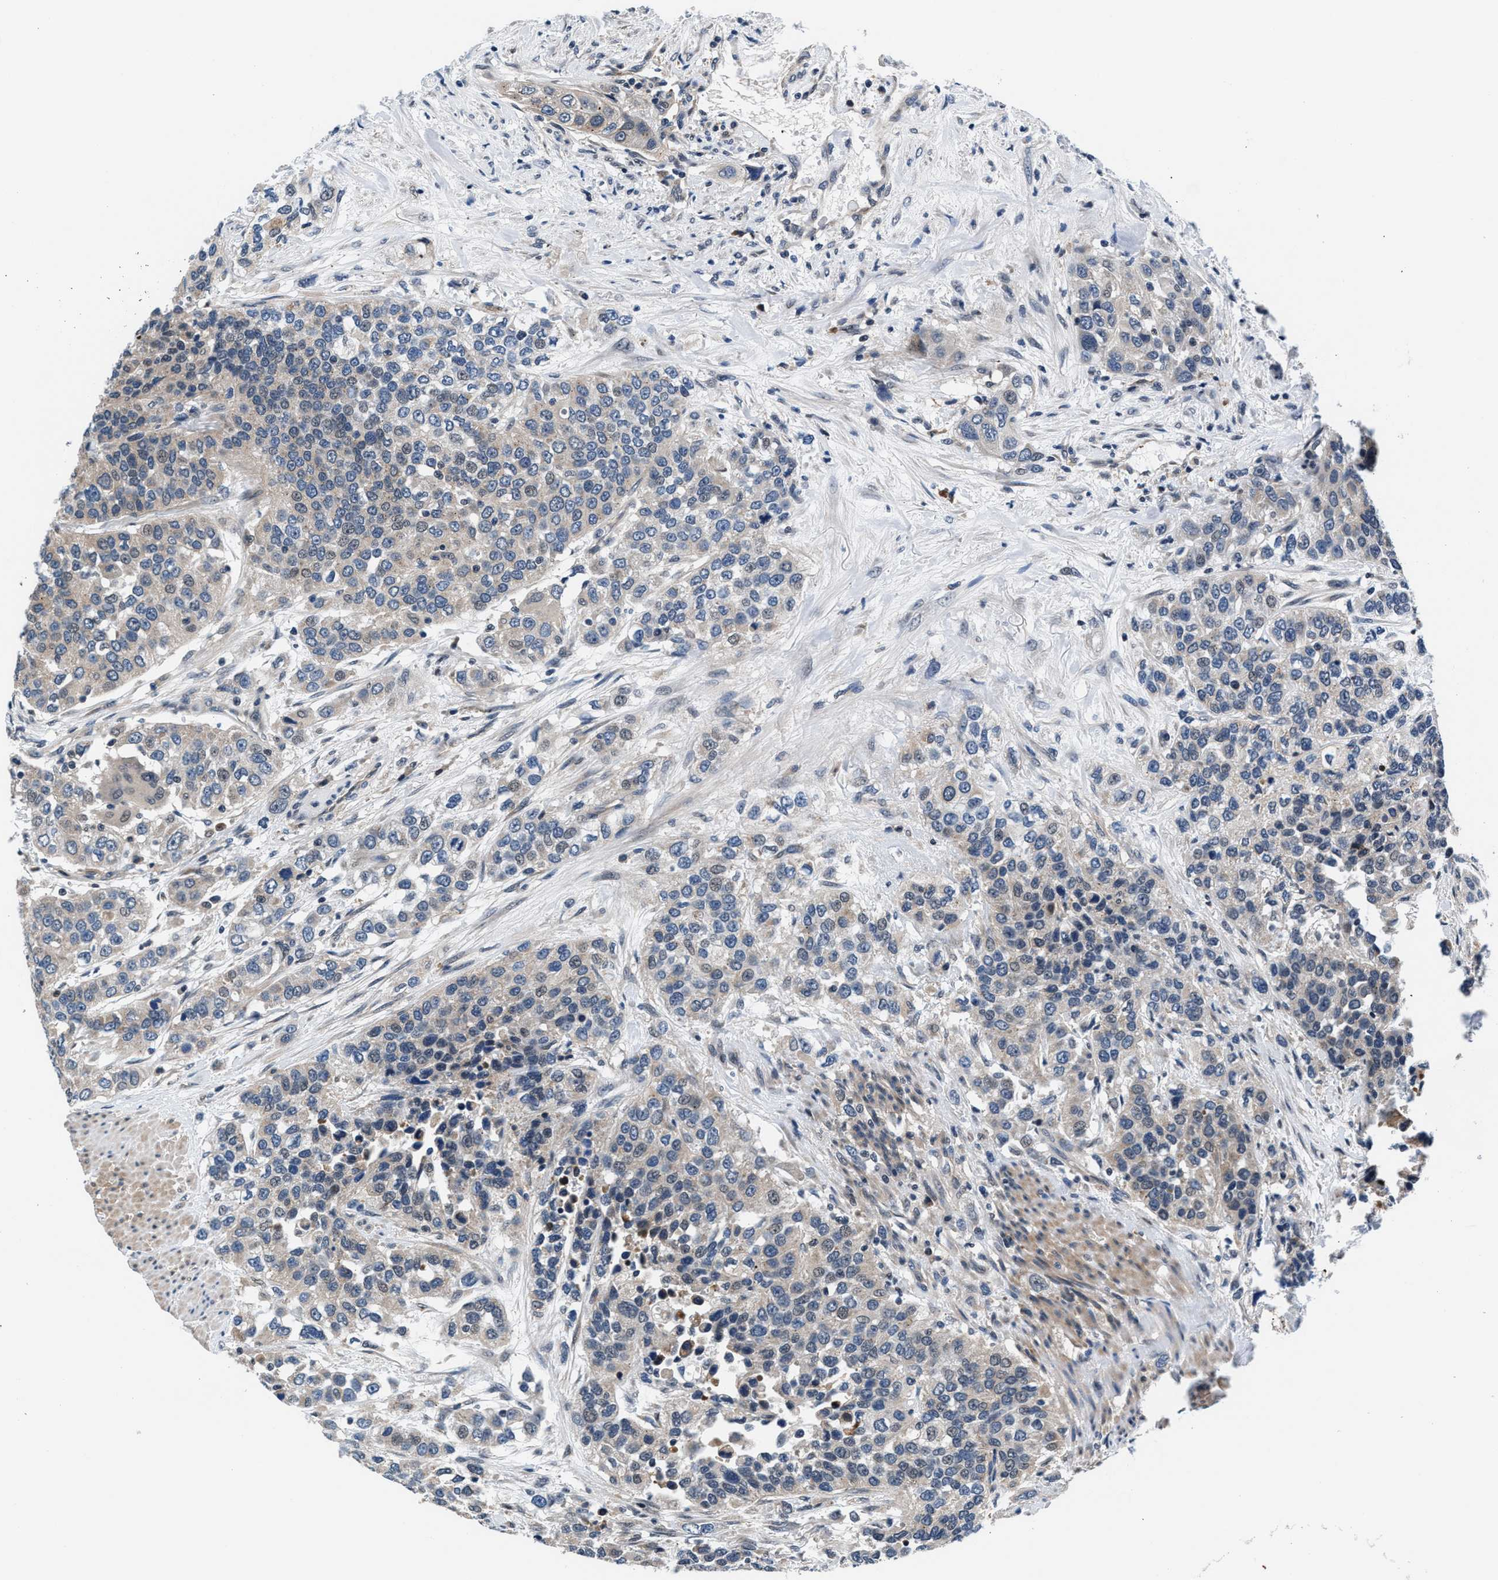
{"staining": {"intensity": "weak", "quantity": "<25%", "location": "cytoplasmic/membranous"}, "tissue": "urothelial cancer", "cell_type": "Tumor cells", "image_type": "cancer", "snomed": [{"axis": "morphology", "description": "Urothelial carcinoma, High grade"}, {"axis": "topography", "description": "Urinary bladder"}], "caption": "The photomicrograph exhibits no staining of tumor cells in urothelial carcinoma (high-grade).", "gene": "PRPSAP2", "patient": {"sex": "female", "age": 80}}